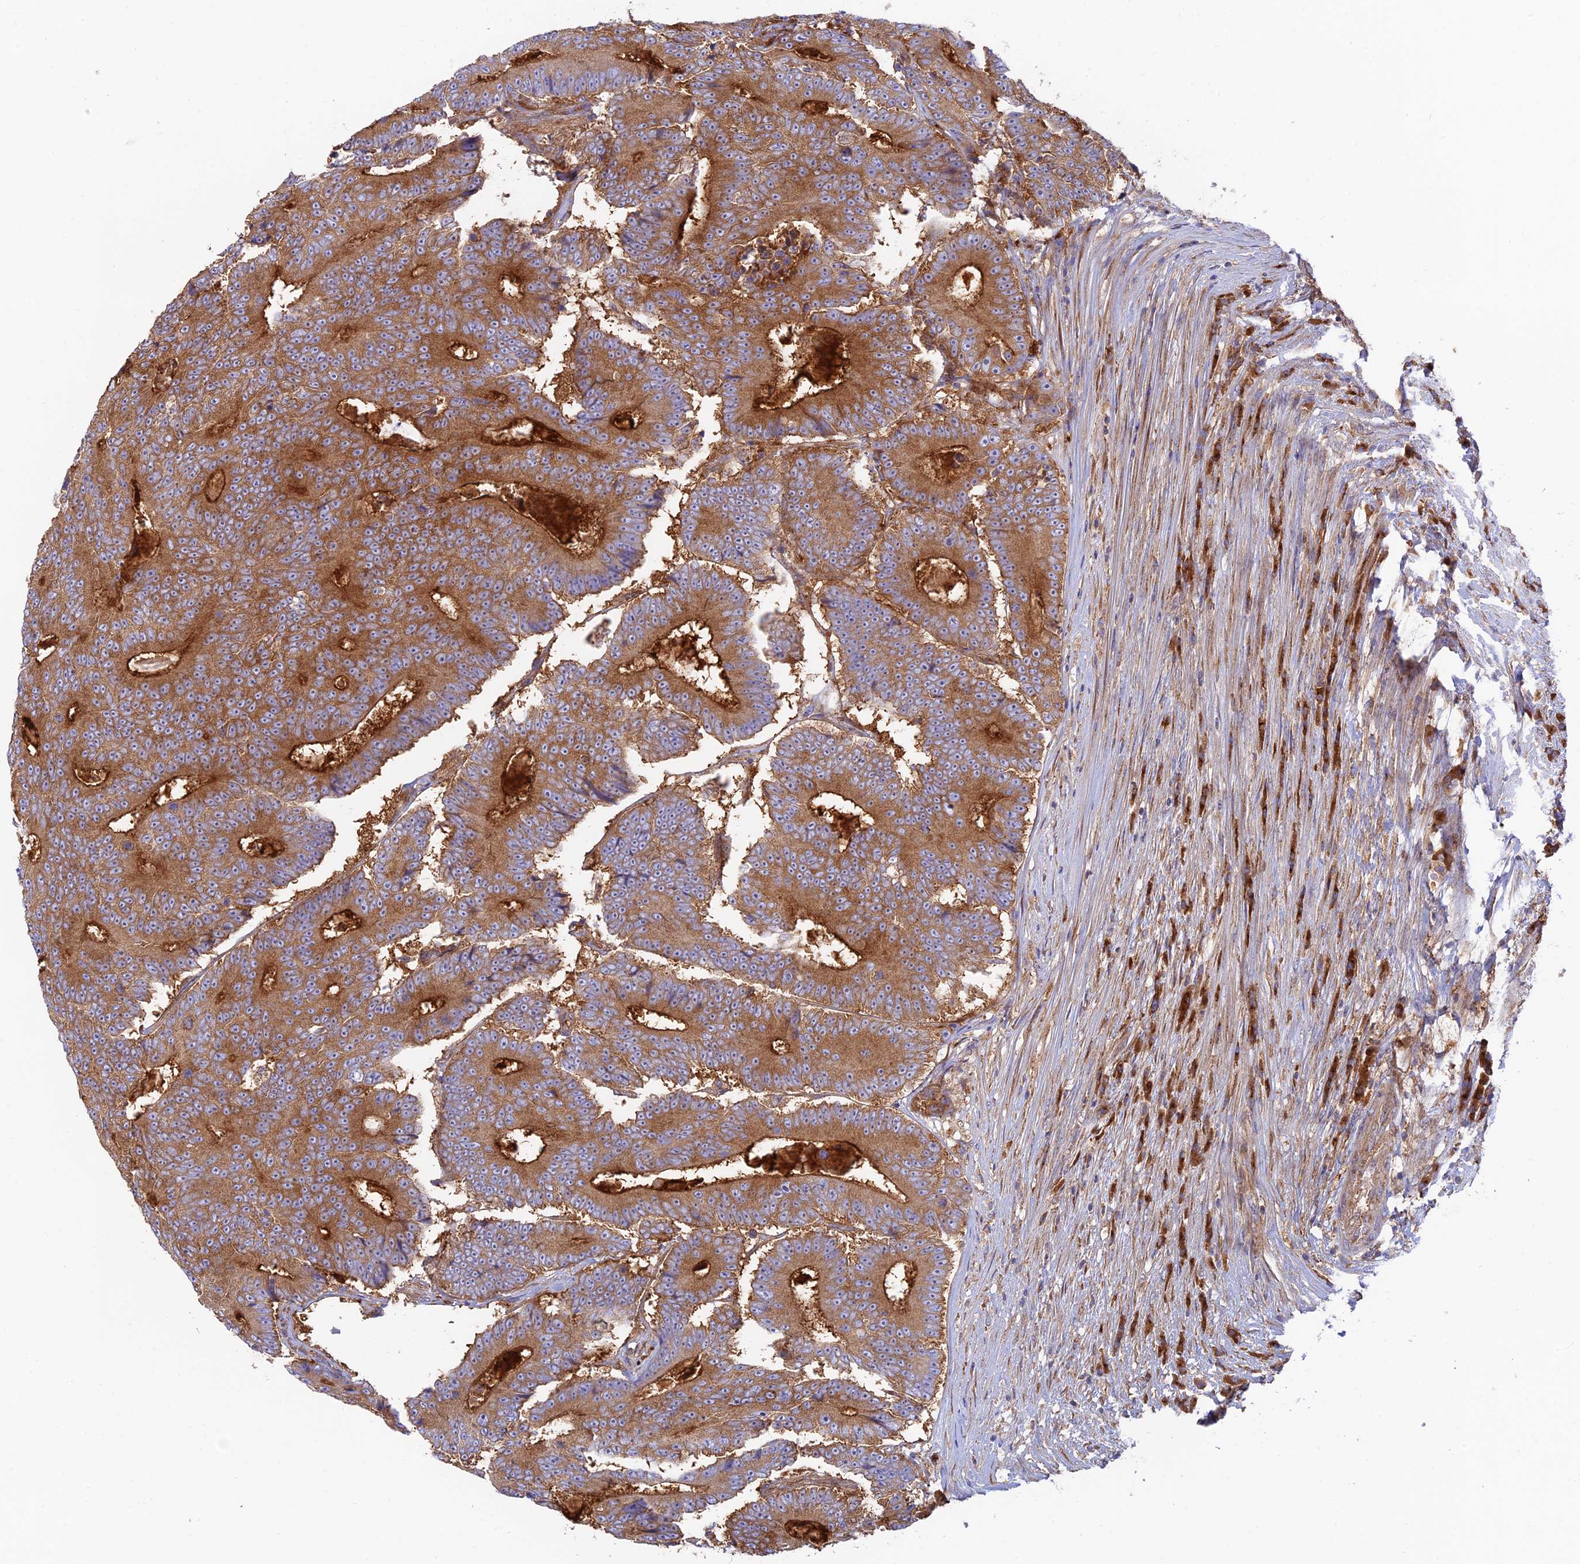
{"staining": {"intensity": "moderate", "quantity": ">75%", "location": "cytoplasmic/membranous"}, "tissue": "colorectal cancer", "cell_type": "Tumor cells", "image_type": "cancer", "snomed": [{"axis": "morphology", "description": "Adenocarcinoma, NOS"}, {"axis": "topography", "description": "Colon"}], "caption": "Tumor cells demonstrate medium levels of moderate cytoplasmic/membranous staining in about >75% of cells in human colorectal adenocarcinoma. The protein is stained brown, and the nuclei are stained in blue (DAB IHC with brightfield microscopy, high magnification).", "gene": "GOLGA3", "patient": {"sex": "male", "age": 83}}